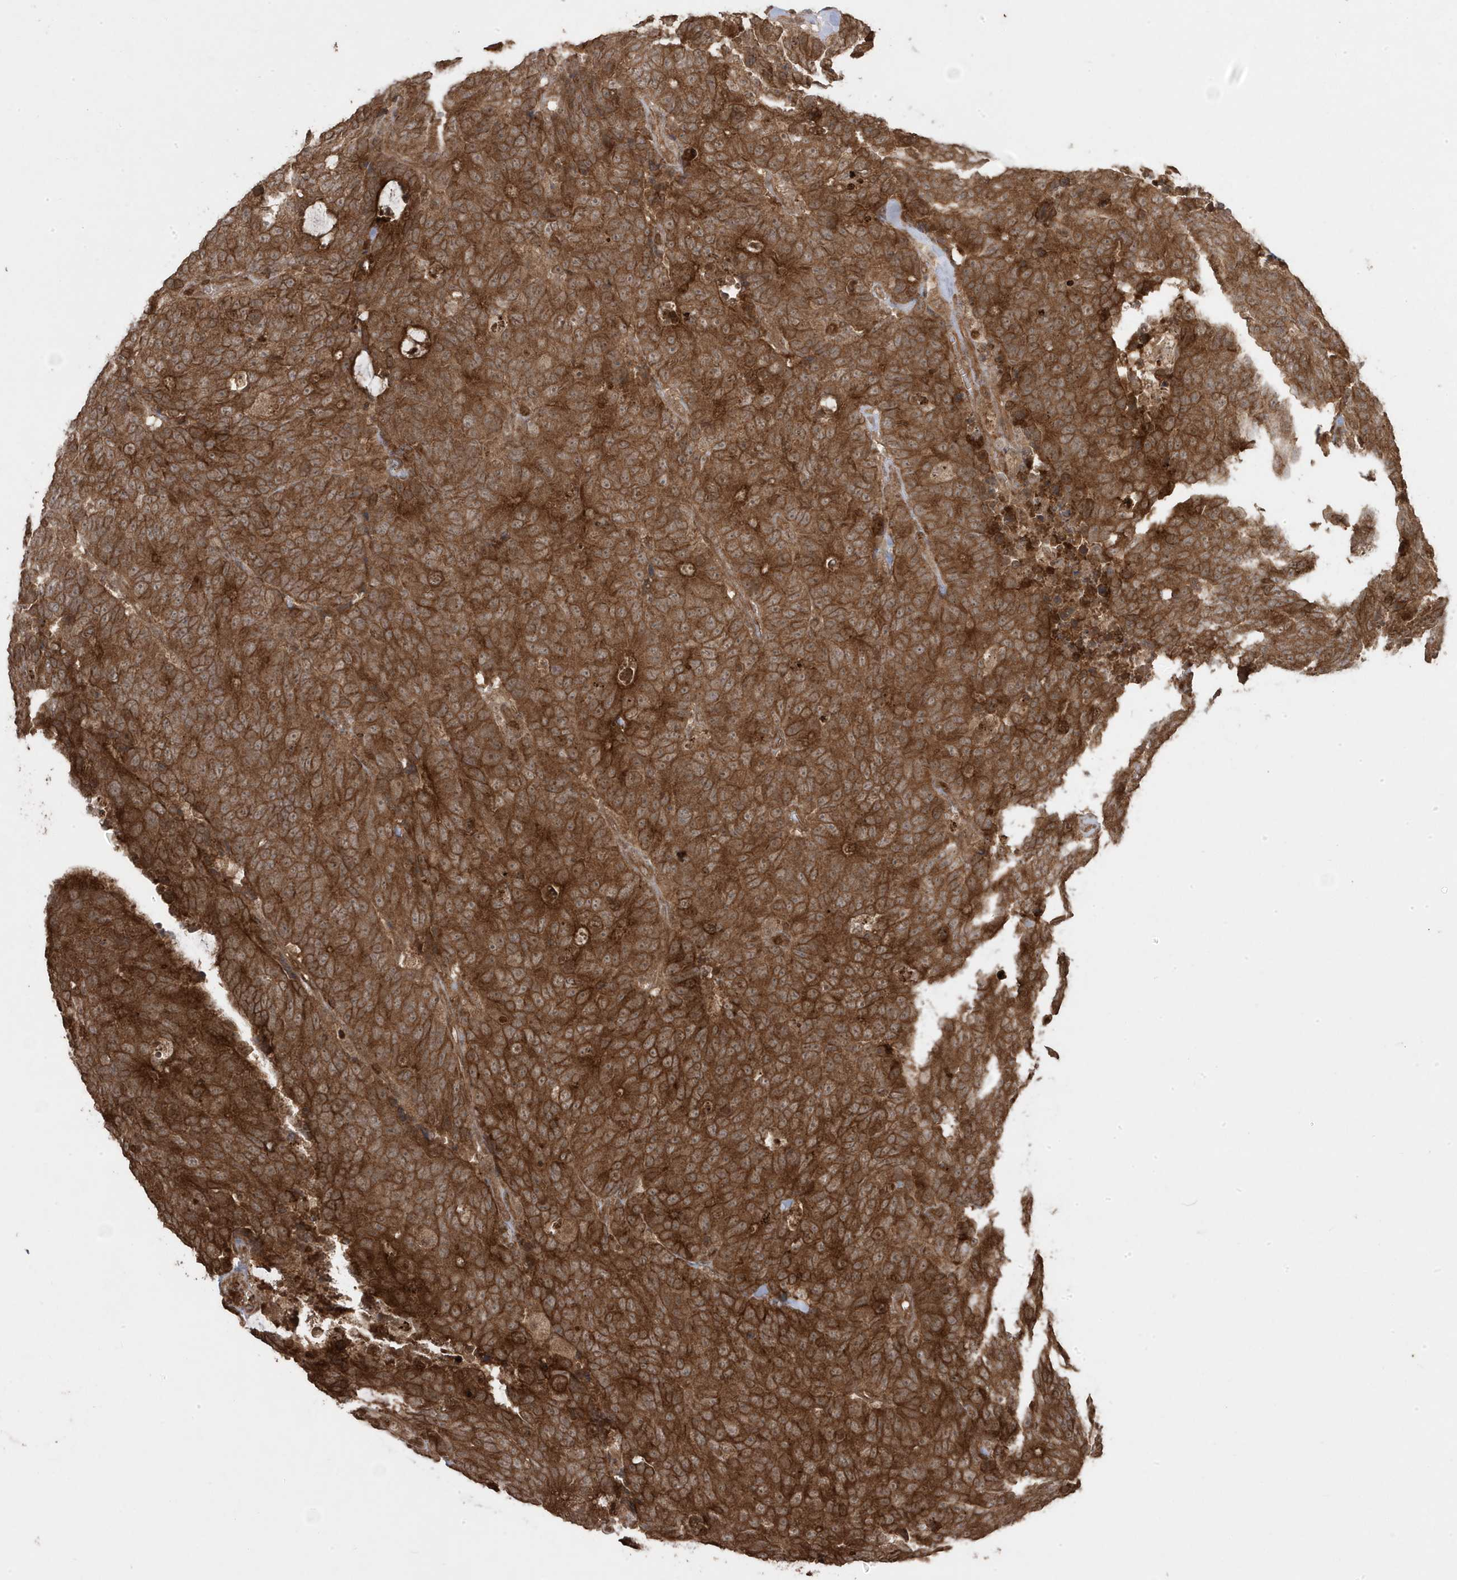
{"staining": {"intensity": "moderate", "quantity": ">75%", "location": "cytoplasmic/membranous"}, "tissue": "colorectal cancer", "cell_type": "Tumor cells", "image_type": "cancer", "snomed": [{"axis": "morphology", "description": "Adenocarcinoma, NOS"}, {"axis": "topography", "description": "Colon"}], "caption": "Immunohistochemical staining of colorectal cancer (adenocarcinoma) exhibits medium levels of moderate cytoplasmic/membranous protein expression in approximately >75% of tumor cells.", "gene": "ASAP1", "patient": {"sex": "female", "age": 86}}